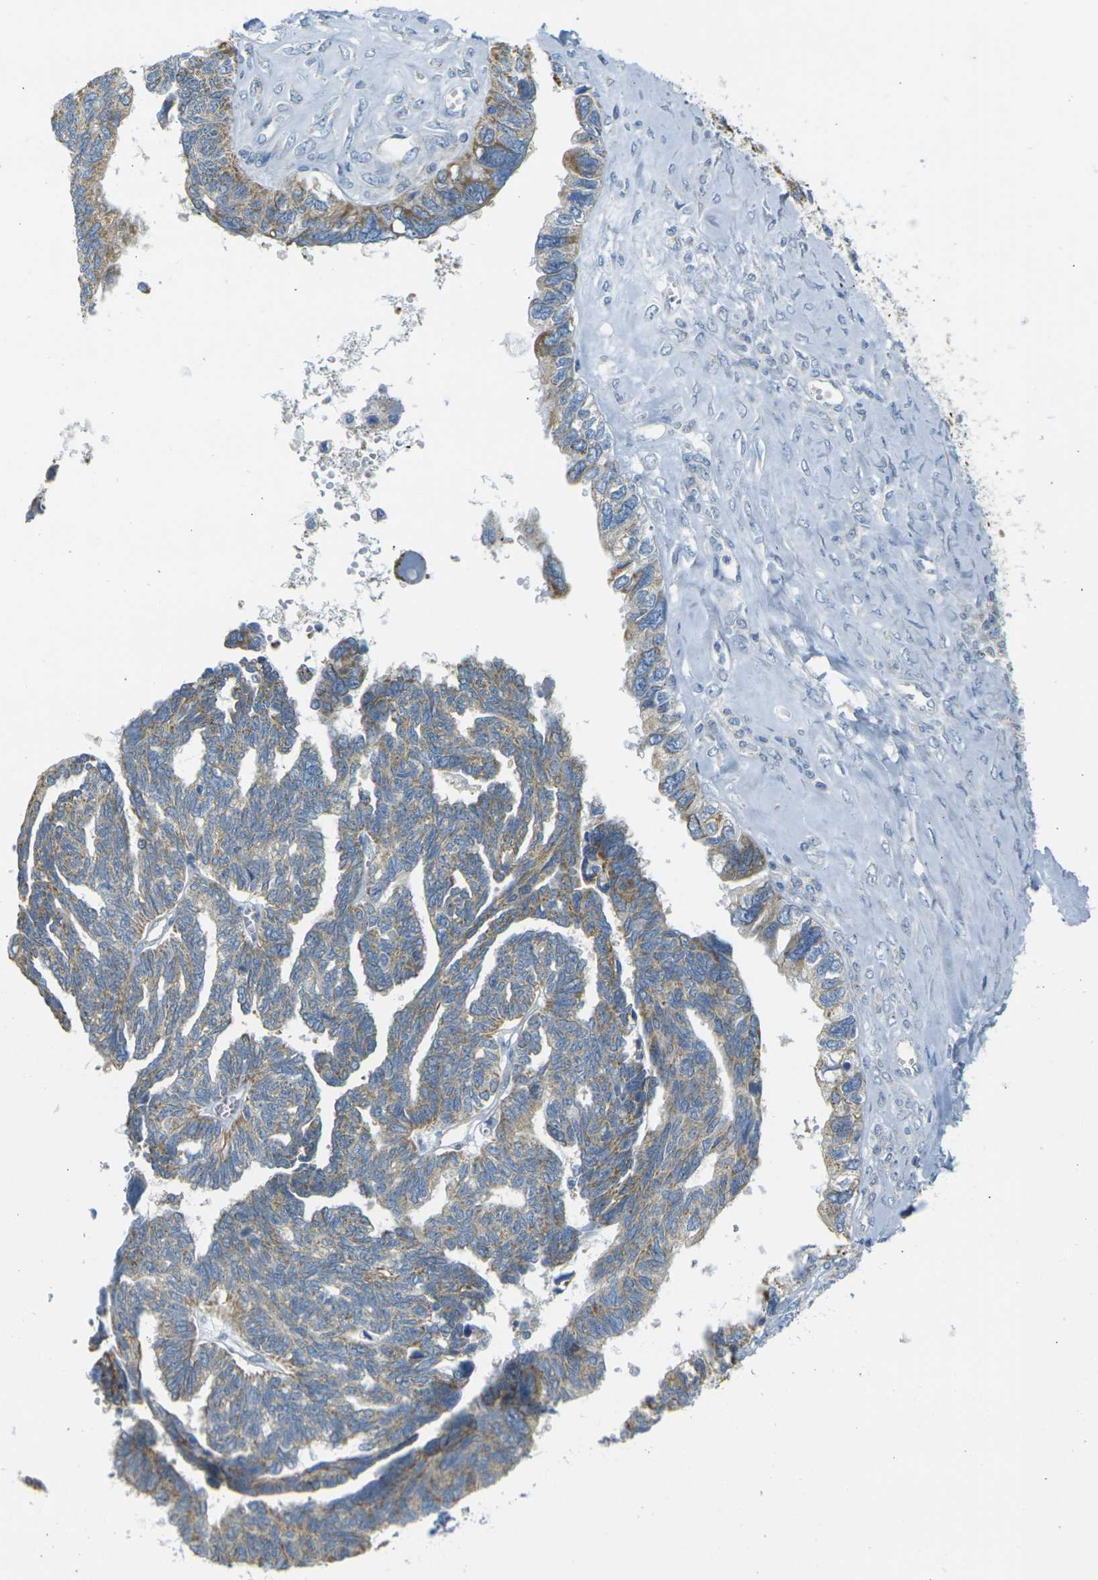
{"staining": {"intensity": "weak", "quantity": ">75%", "location": "cytoplasmic/membranous"}, "tissue": "ovarian cancer", "cell_type": "Tumor cells", "image_type": "cancer", "snomed": [{"axis": "morphology", "description": "Cystadenocarcinoma, serous, NOS"}, {"axis": "topography", "description": "Ovary"}], "caption": "Brown immunohistochemical staining in human ovarian cancer (serous cystadenocarcinoma) demonstrates weak cytoplasmic/membranous expression in approximately >75% of tumor cells.", "gene": "PARD6B", "patient": {"sex": "female", "age": 79}}